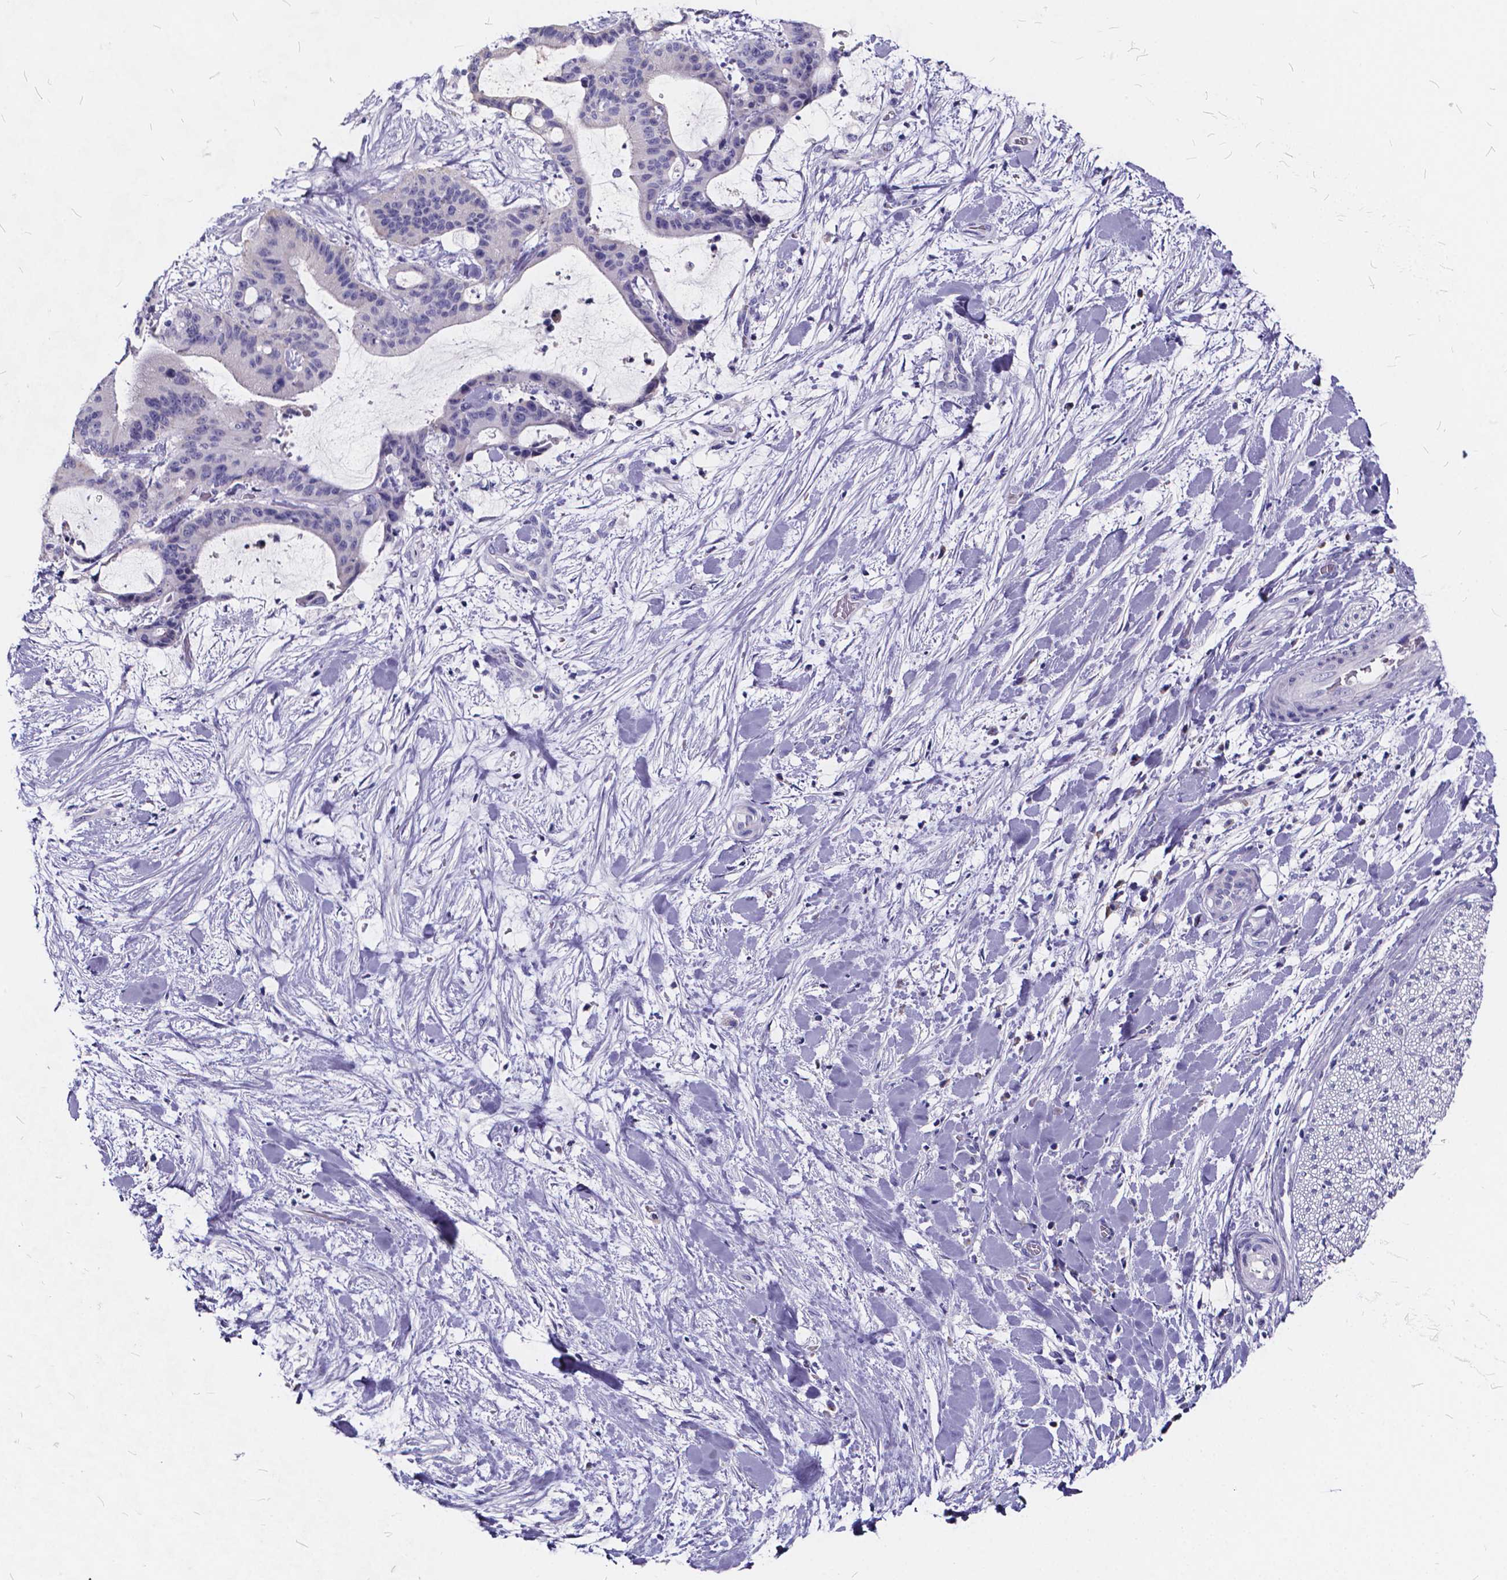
{"staining": {"intensity": "negative", "quantity": "none", "location": "none"}, "tissue": "liver cancer", "cell_type": "Tumor cells", "image_type": "cancer", "snomed": [{"axis": "morphology", "description": "Cholangiocarcinoma"}, {"axis": "topography", "description": "Liver"}], "caption": "A histopathology image of human cholangiocarcinoma (liver) is negative for staining in tumor cells.", "gene": "SPEF2", "patient": {"sex": "female", "age": 73}}